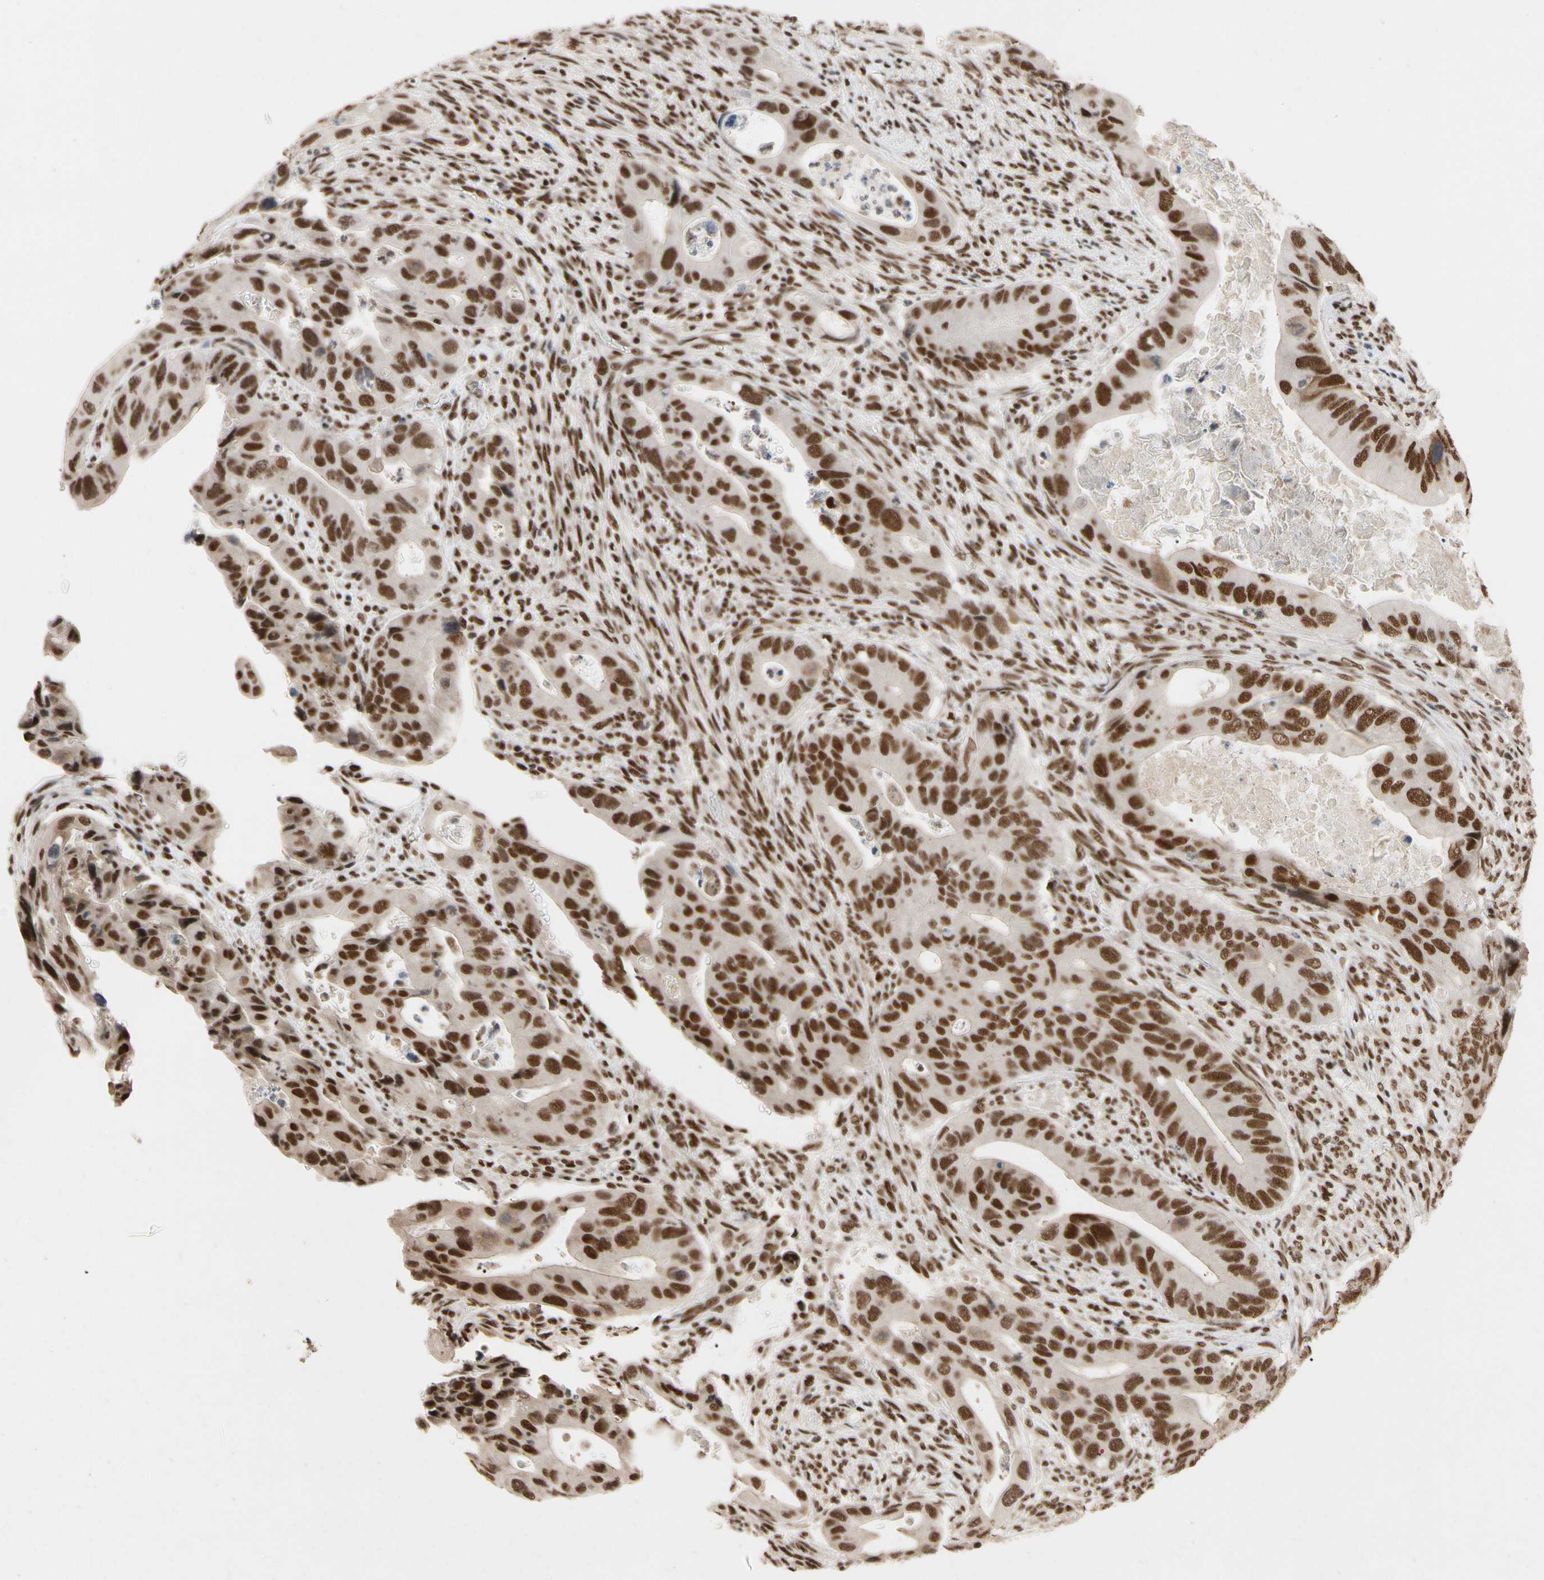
{"staining": {"intensity": "strong", "quantity": ">75%", "location": "nuclear"}, "tissue": "colorectal cancer", "cell_type": "Tumor cells", "image_type": "cancer", "snomed": [{"axis": "morphology", "description": "Adenocarcinoma, NOS"}, {"axis": "topography", "description": "Rectum"}], "caption": "There is high levels of strong nuclear staining in tumor cells of colorectal adenocarcinoma, as demonstrated by immunohistochemical staining (brown color).", "gene": "FAM98B", "patient": {"sex": "female", "age": 57}}